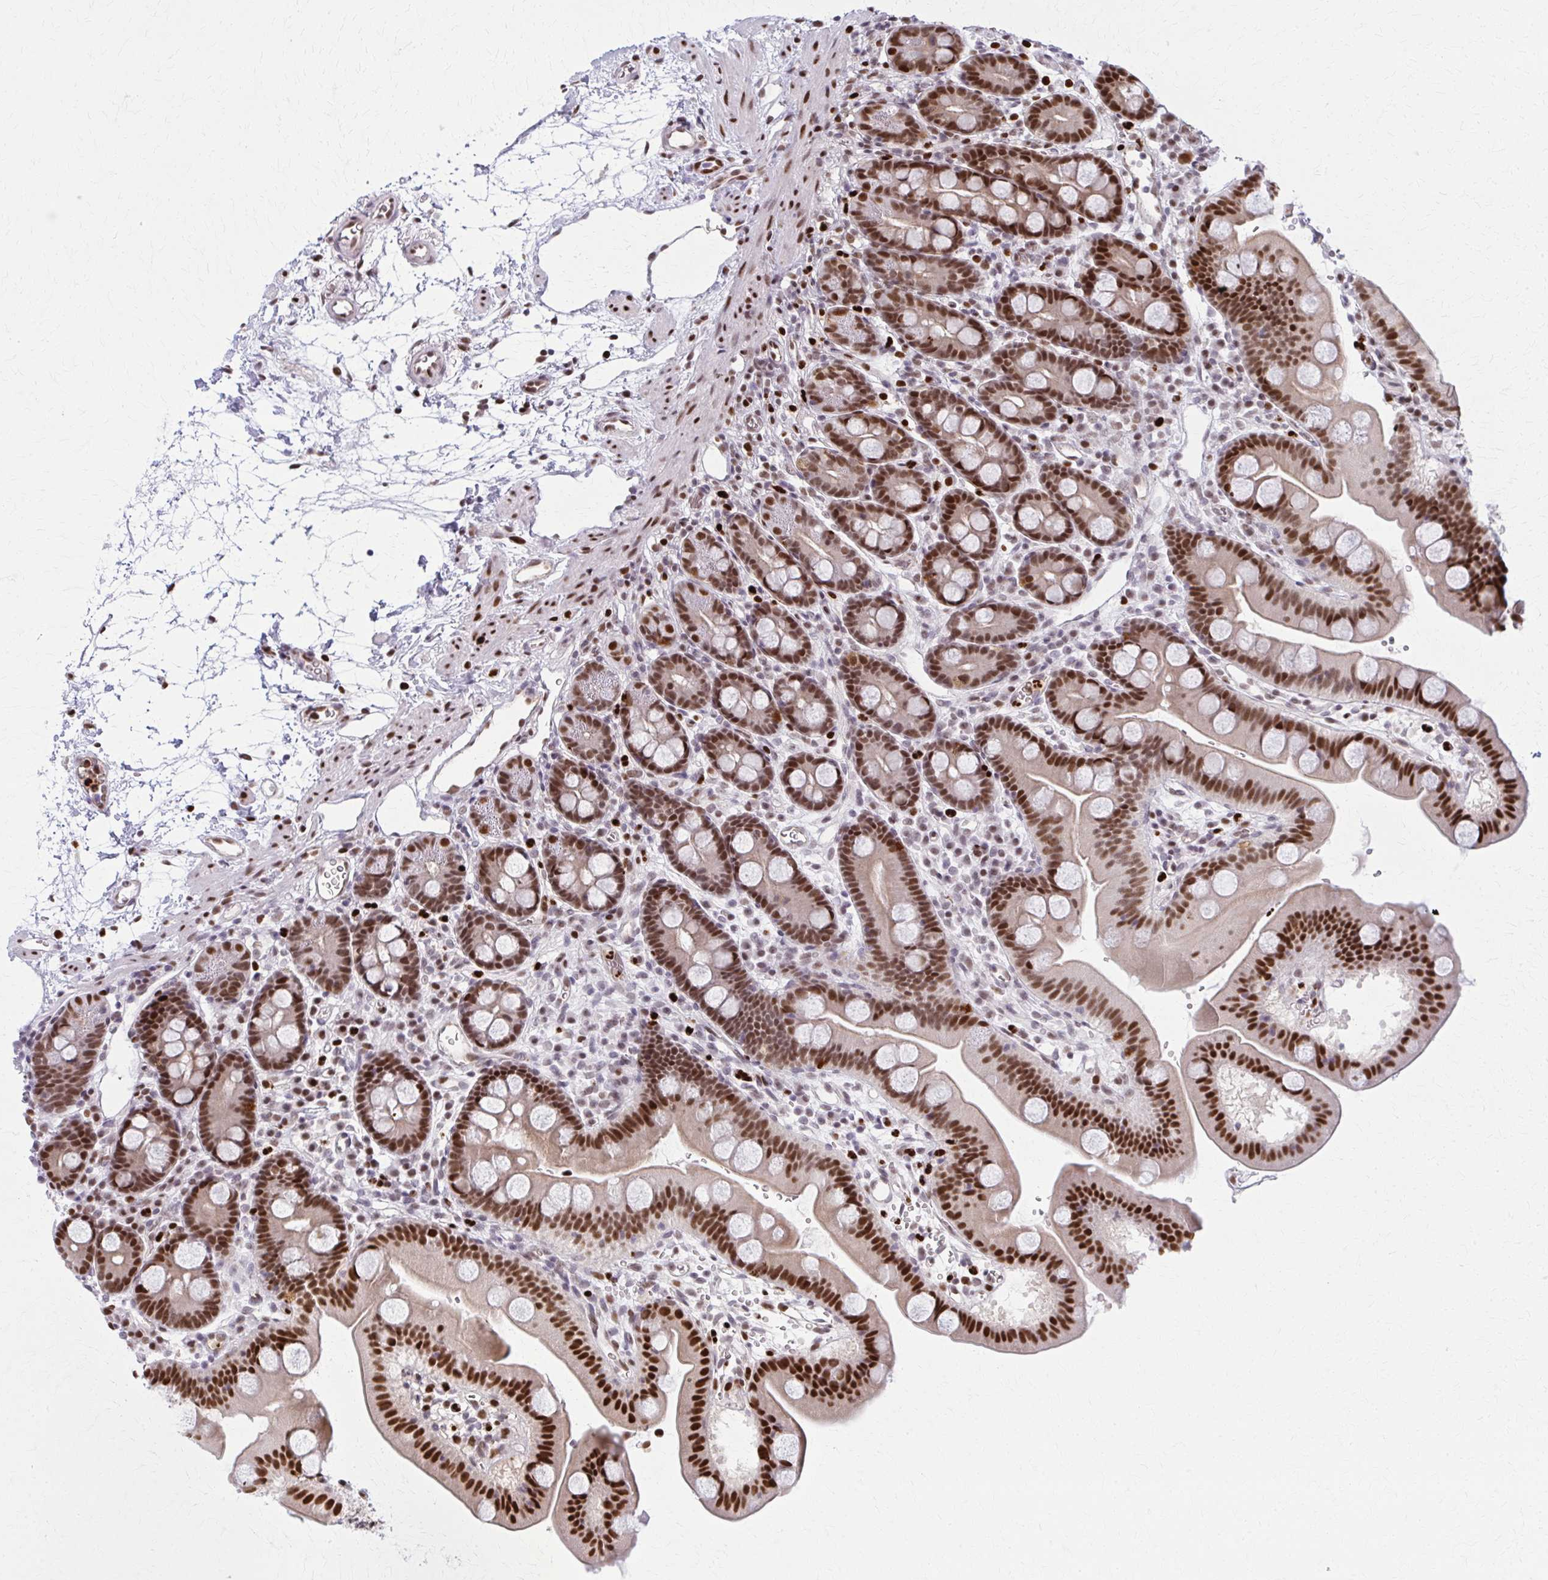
{"staining": {"intensity": "strong", "quantity": ">75%", "location": "nuclear"}, "tissue": "duodenum", "cell_type": "Glandular cells", "image_type": "normal", "snomed": [{"axis": "morphology", "description": "Normal tissue, NOS"}, {"axis": "topography", "description": "Duodenum"}], "caption": "Protein expression analysis of unremarkable duodenum displays strong nuclear positivity in approximately >75% of glandular cells.", "gene": "ZNF559", "patient": {"sex": "male", "age": 59}}